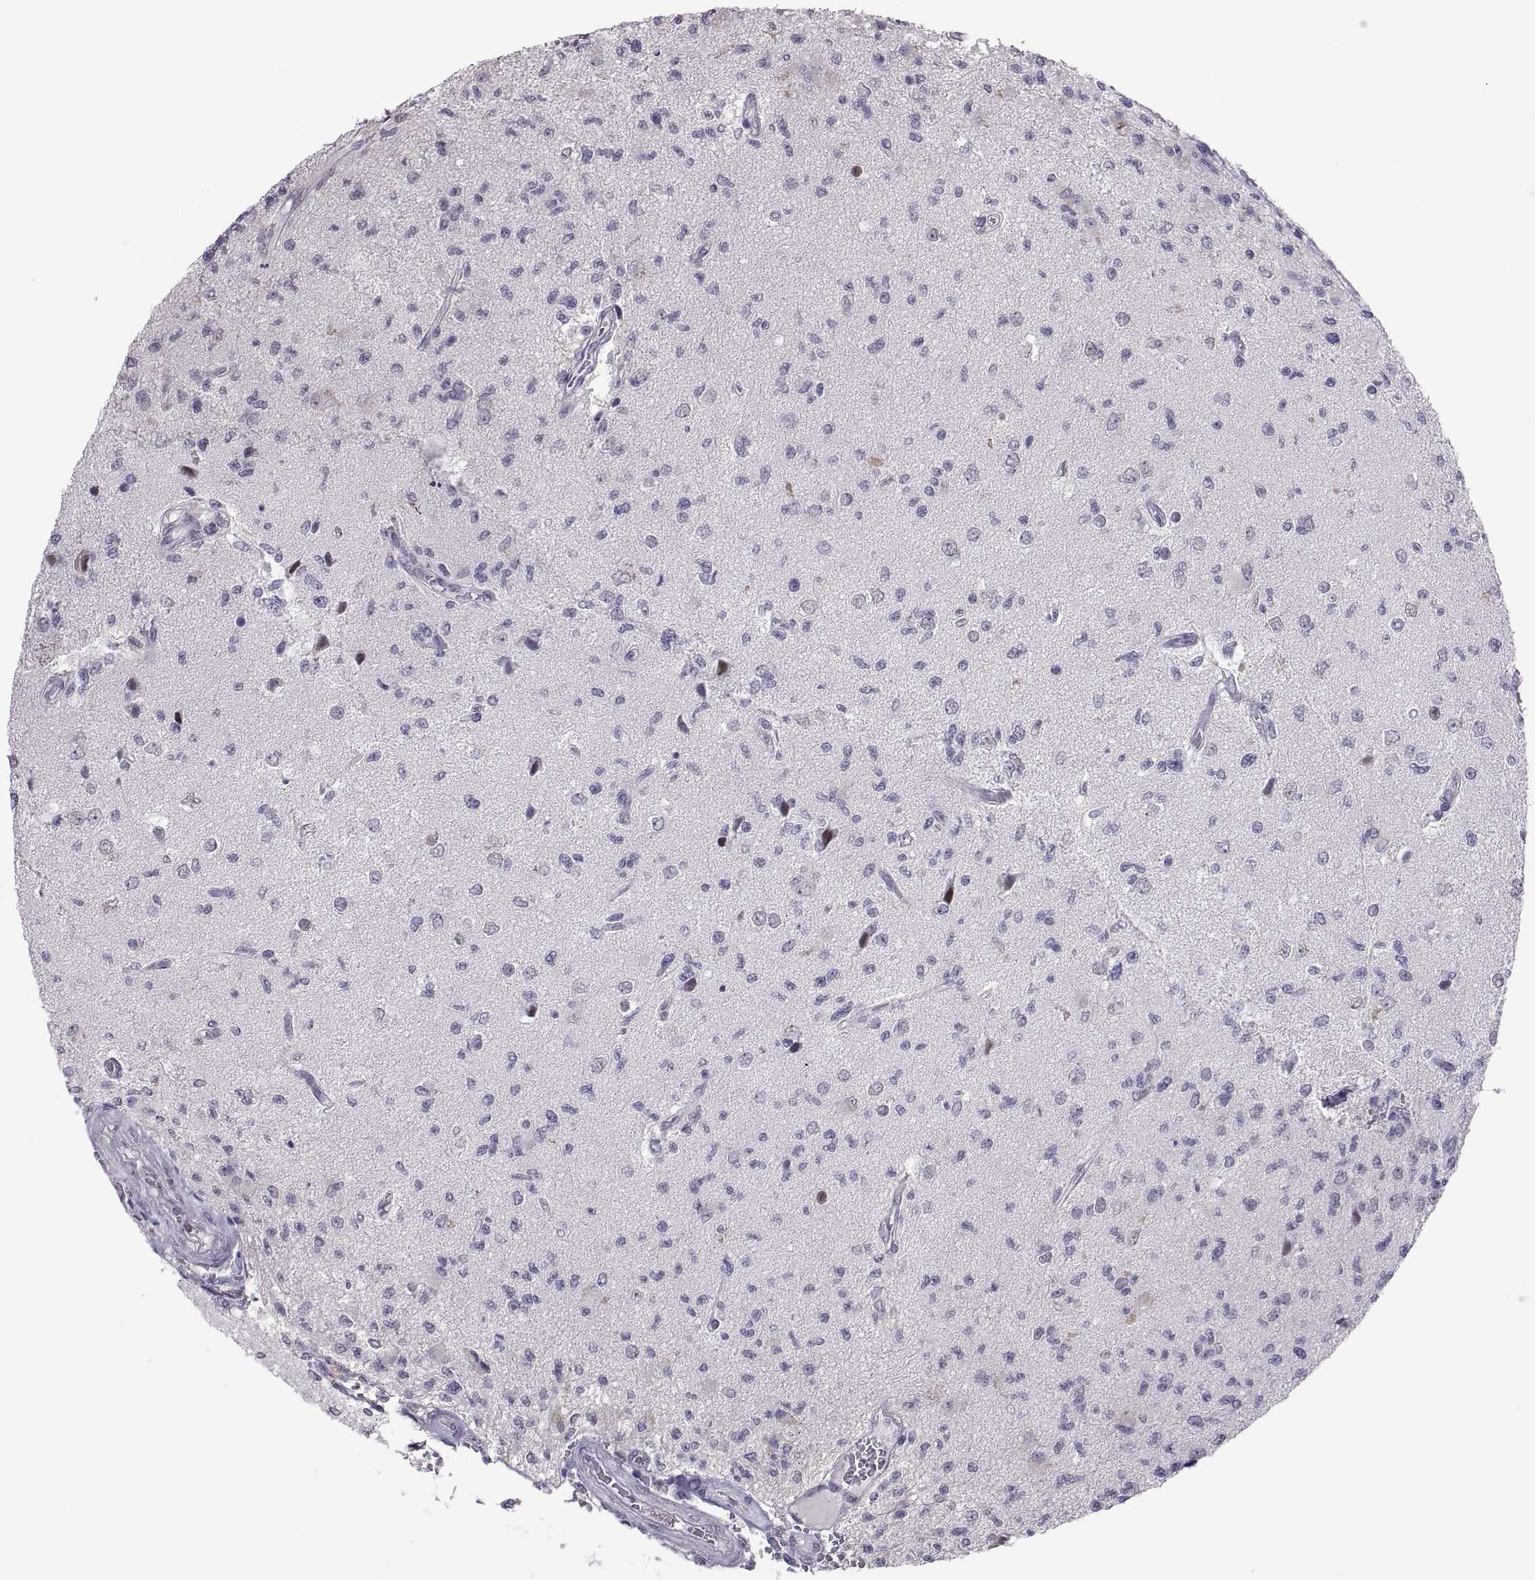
{"staining": {"intensity": "negative", "quantity": "none", "location": "none"}, "tissue": "glioma", "cell_type": "Tumor cells", "image_type": "cancer", "snomed": [{"axis": "morphology", "description": "Glioma, malignant, High grade"}, {"axis": "topography", "description": "Brain"}], "caption": "Immunohistochemical staining of human glioma shows no significant staining in tumor cells.", "gene": "KRT77", "patient": {"sex": "male", "age": 56}}